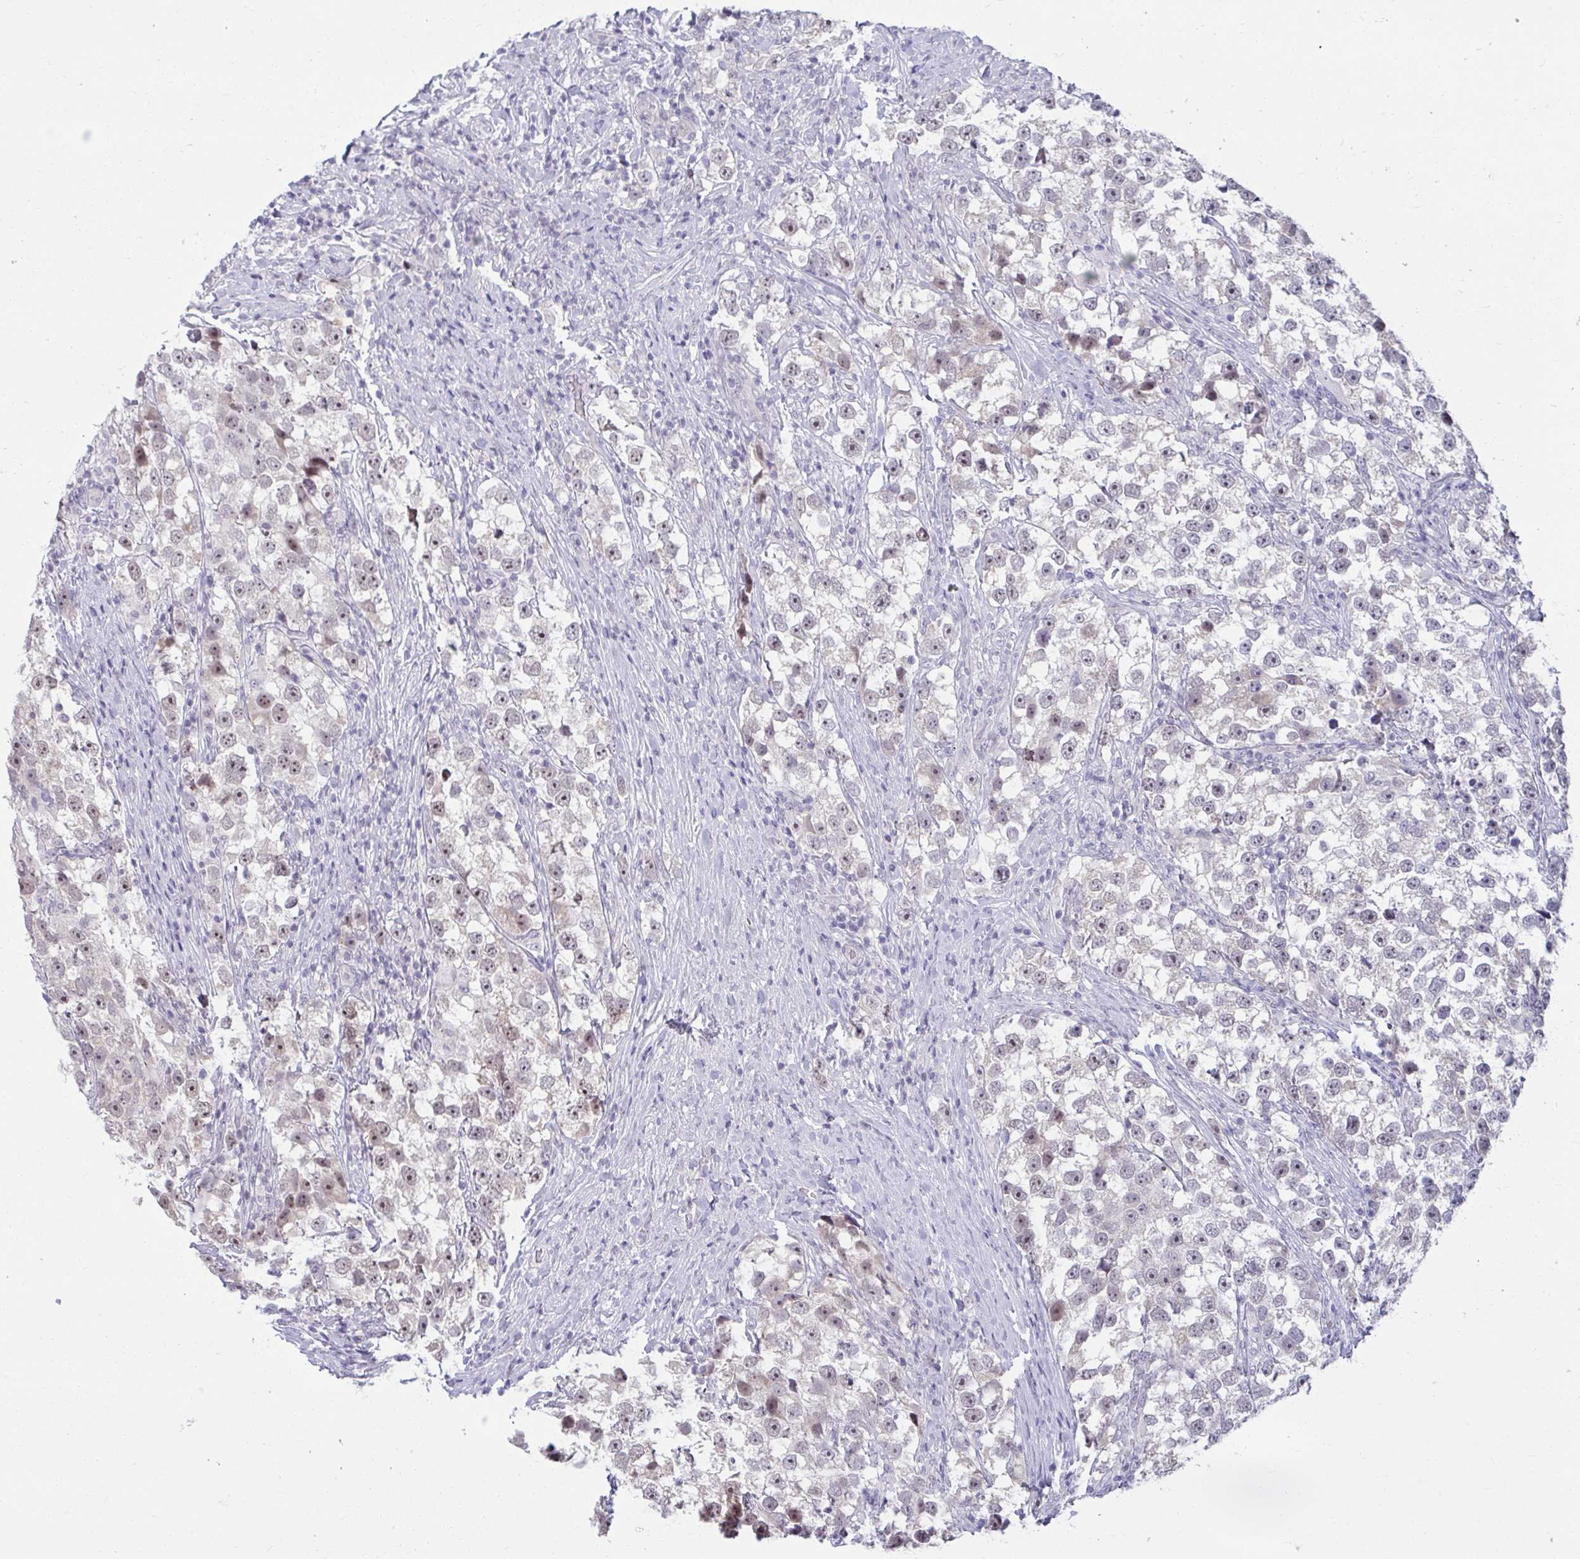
{"staining": {"intensity": "negative", "quantity": "none", "location": "none"}, "tissue": "testis cancer", "cell_type": "Tumor cells", "image_type": "cancer", "snomed": [{"axis": "morphology", "description": "Seminoma, NOS"}, {"axis": "topography", "description": "Testis"}], "caption": "Tumor cells show no significant protein positivity in testis seminoma.", "gene": "RNASEH1", "patient": {"sex": "male", "age": 46}}